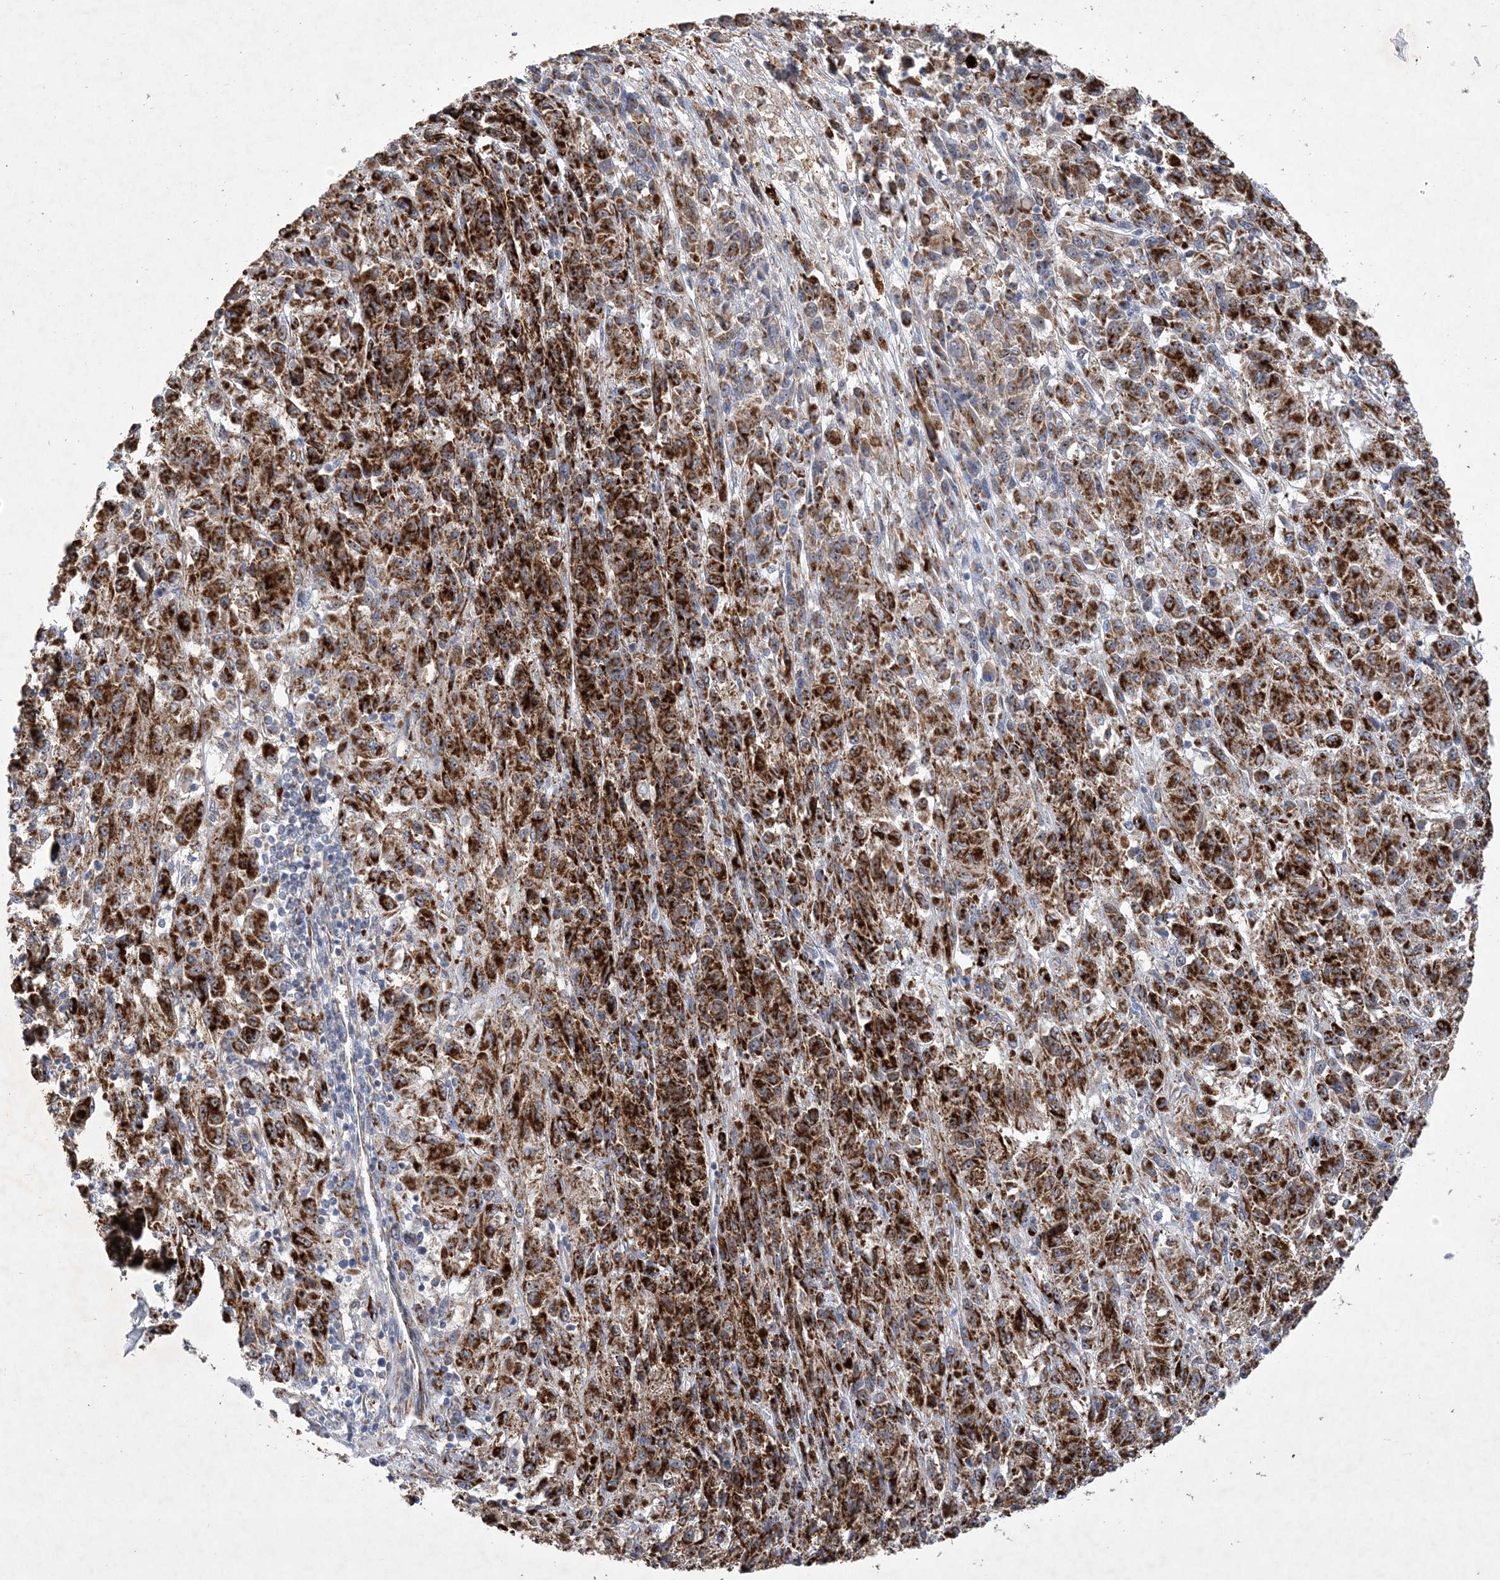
{"staining": {"intensity": "strong", "quantity": ">75%", "location": "cytoplasmic/membranous,nuclear"}, "tissue": "melanoma", "cell_type": "Tumor cells", "image_type": "cancer", "snomed": [{"axis": "morphology", "description": "Malignant melanoma, Metastatic site"}, {"axis": "topography", "description": "Lung"}], "caption": "Immunohistochemistry staining of melanoma, which shows high levels of strong cytoplasmic/membranous and nuclear positivity in about >75% of tumor cells indicating strong cytoplasmic/membranous and nuclear protein expression. The staining was performed using DAB (brown) for protein detection and nuclei were counterstained in hematoxylin (blue).", "gene": "FEZ2", "patient": {"sex": "male", "age": 64}}